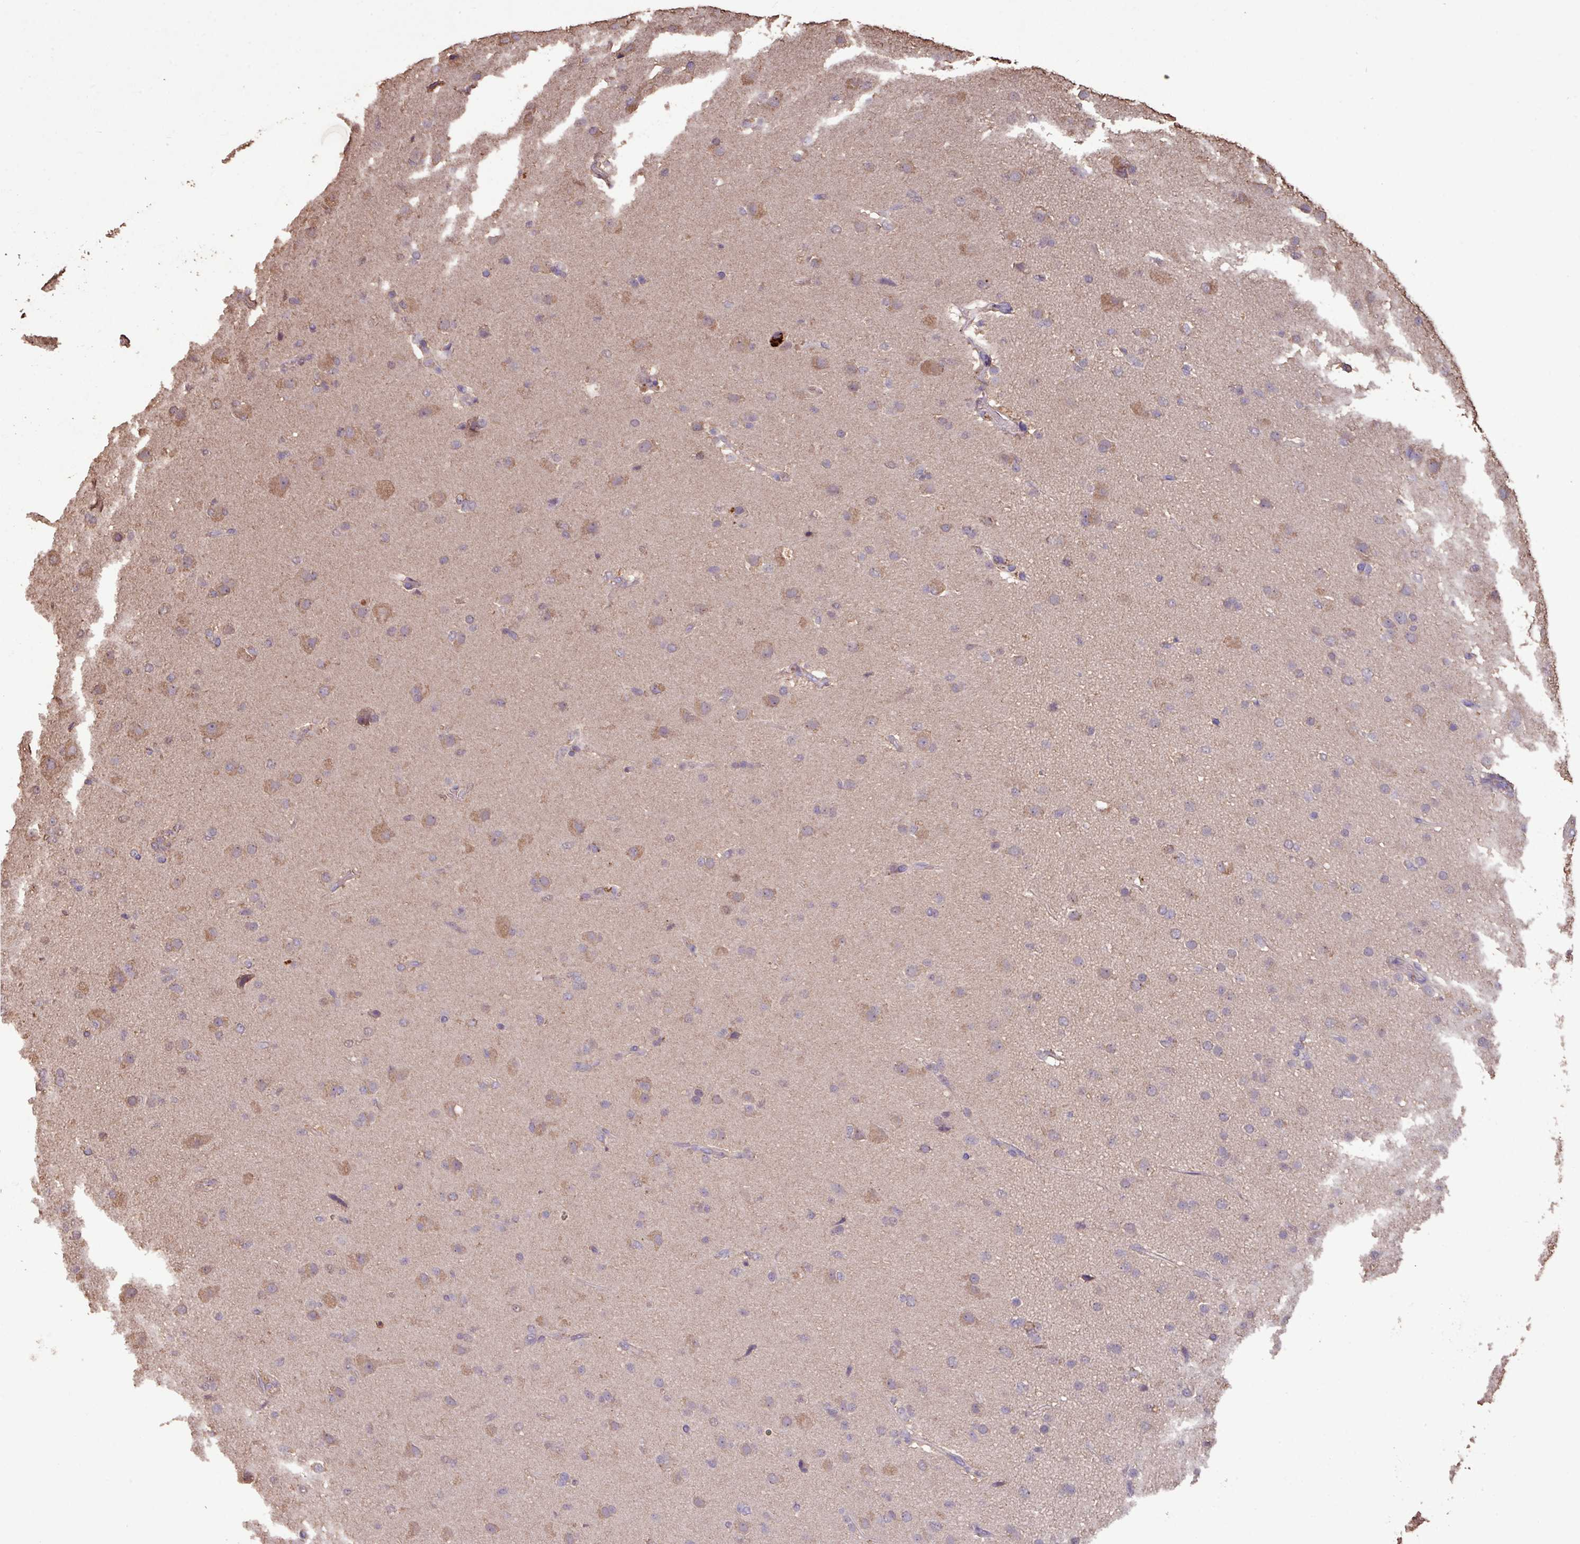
{"staining": {"intensity": "negative", "quantity": "none", "location": "none"}, "tissue": "glioma", "cell_type": "Tumor cells", "image_type": "cancer", "snomed": [{"axis": "morphology", "description": "Glioma, malignant, Low grade"}, {"axis": "topography", "description": "Brain"}], "caption": "This is a histopathology image of immunohistochemistry (IHC) staining of glioma, which shows no expression in tumor cells.", "gene": "CAMK2B", "patient": {"sex": "male", "age": 65}}